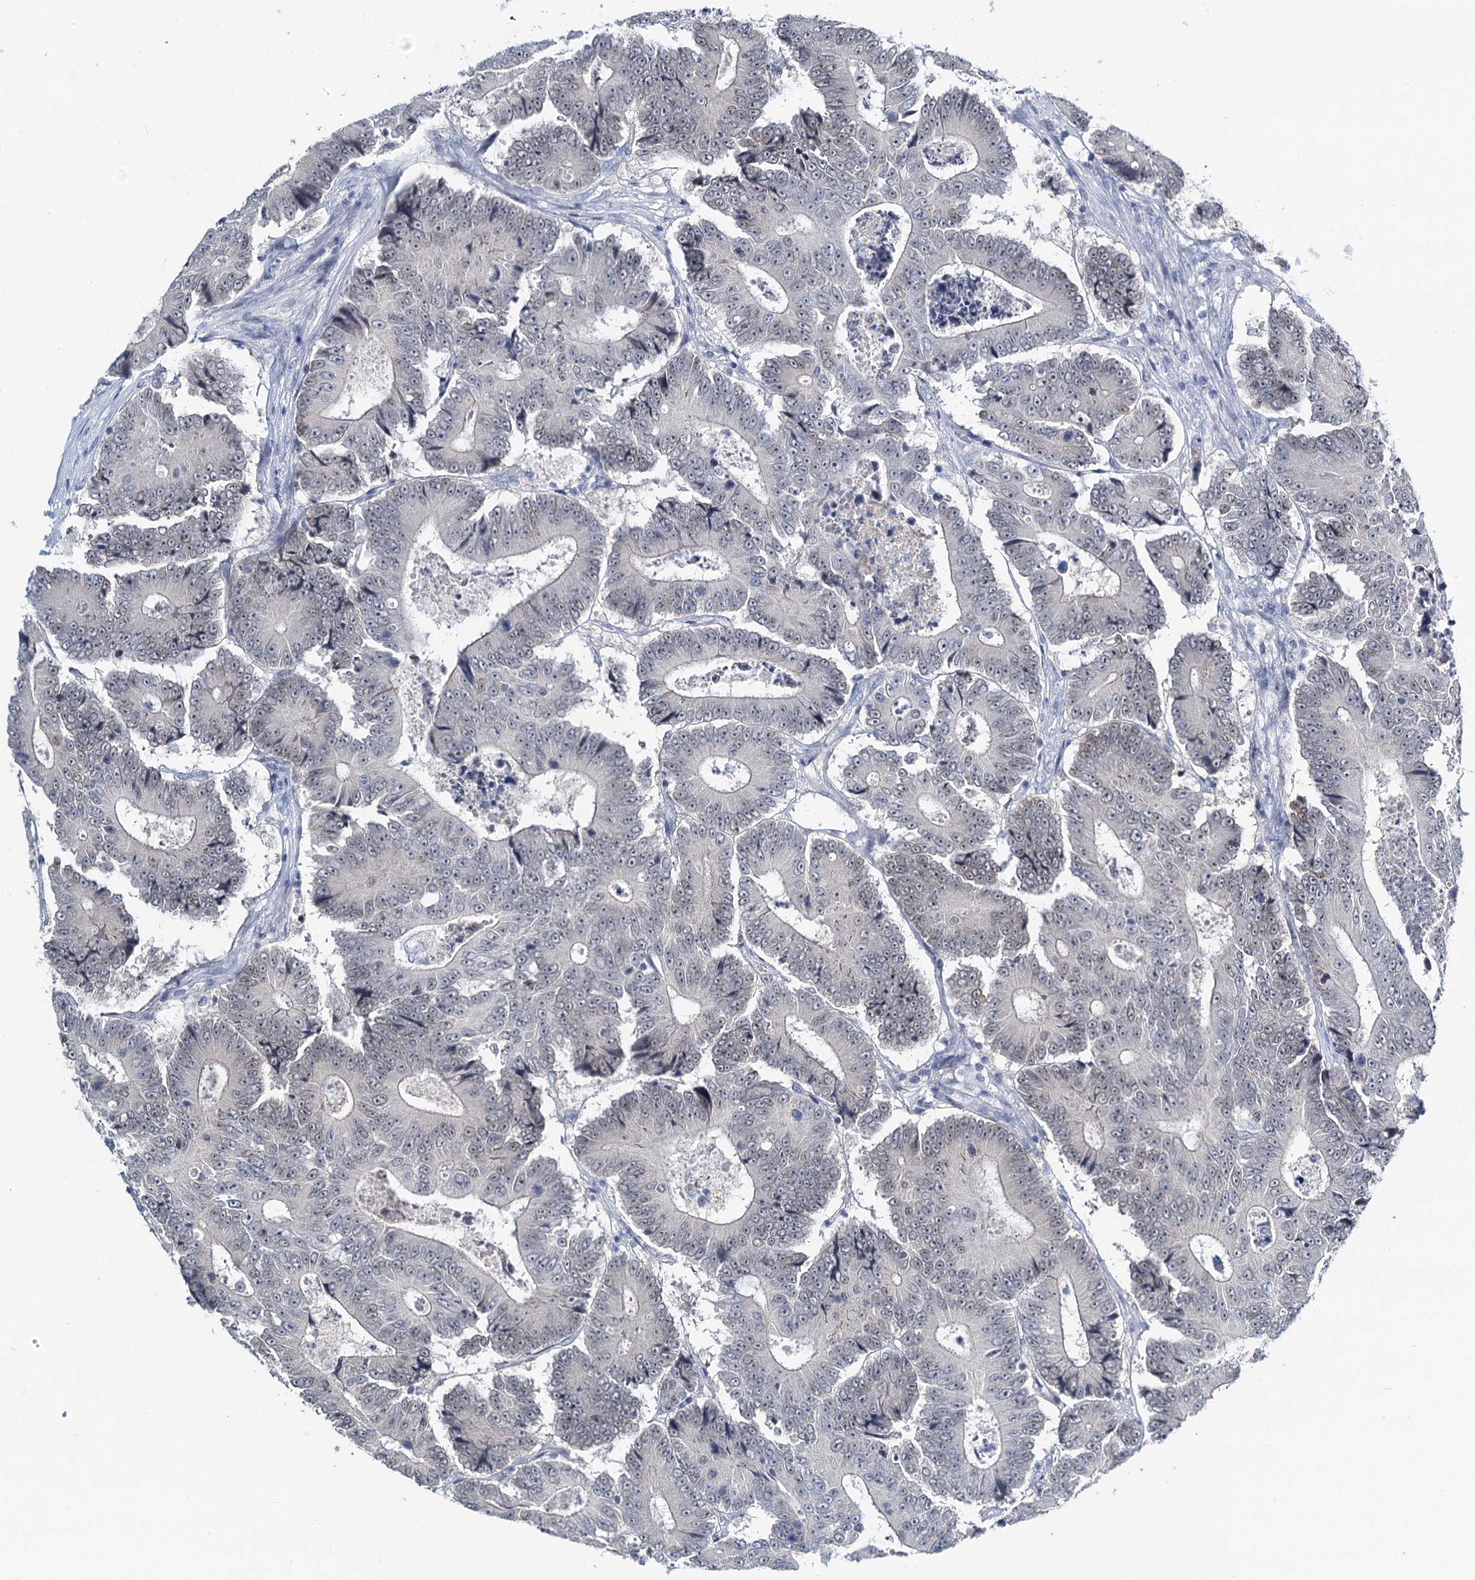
{"staining": {"intensity": "negative", "quantity": "none", "location": "none"}, "tissue": "colorectal cancer", "cell_type": "Tumor cells", "image_type": "cancer", "snomed": [{"axis": "morphology", "description": "Adenocarcinoma, NOS"}, {"axis": "topography", "description": "Colon"}], "caption": "Colorectal cancer (adenocarcinoma) was stained to show a protein in brown. There is no significant positivity in tumor cells. The staining is performed using DAB (3,3'-diaminobenzidine) brown chromogen with nuclei counter-stained in using hematoxylin.", "gene": "TOX3", "patient": {"sex": "male", "age": 83}}